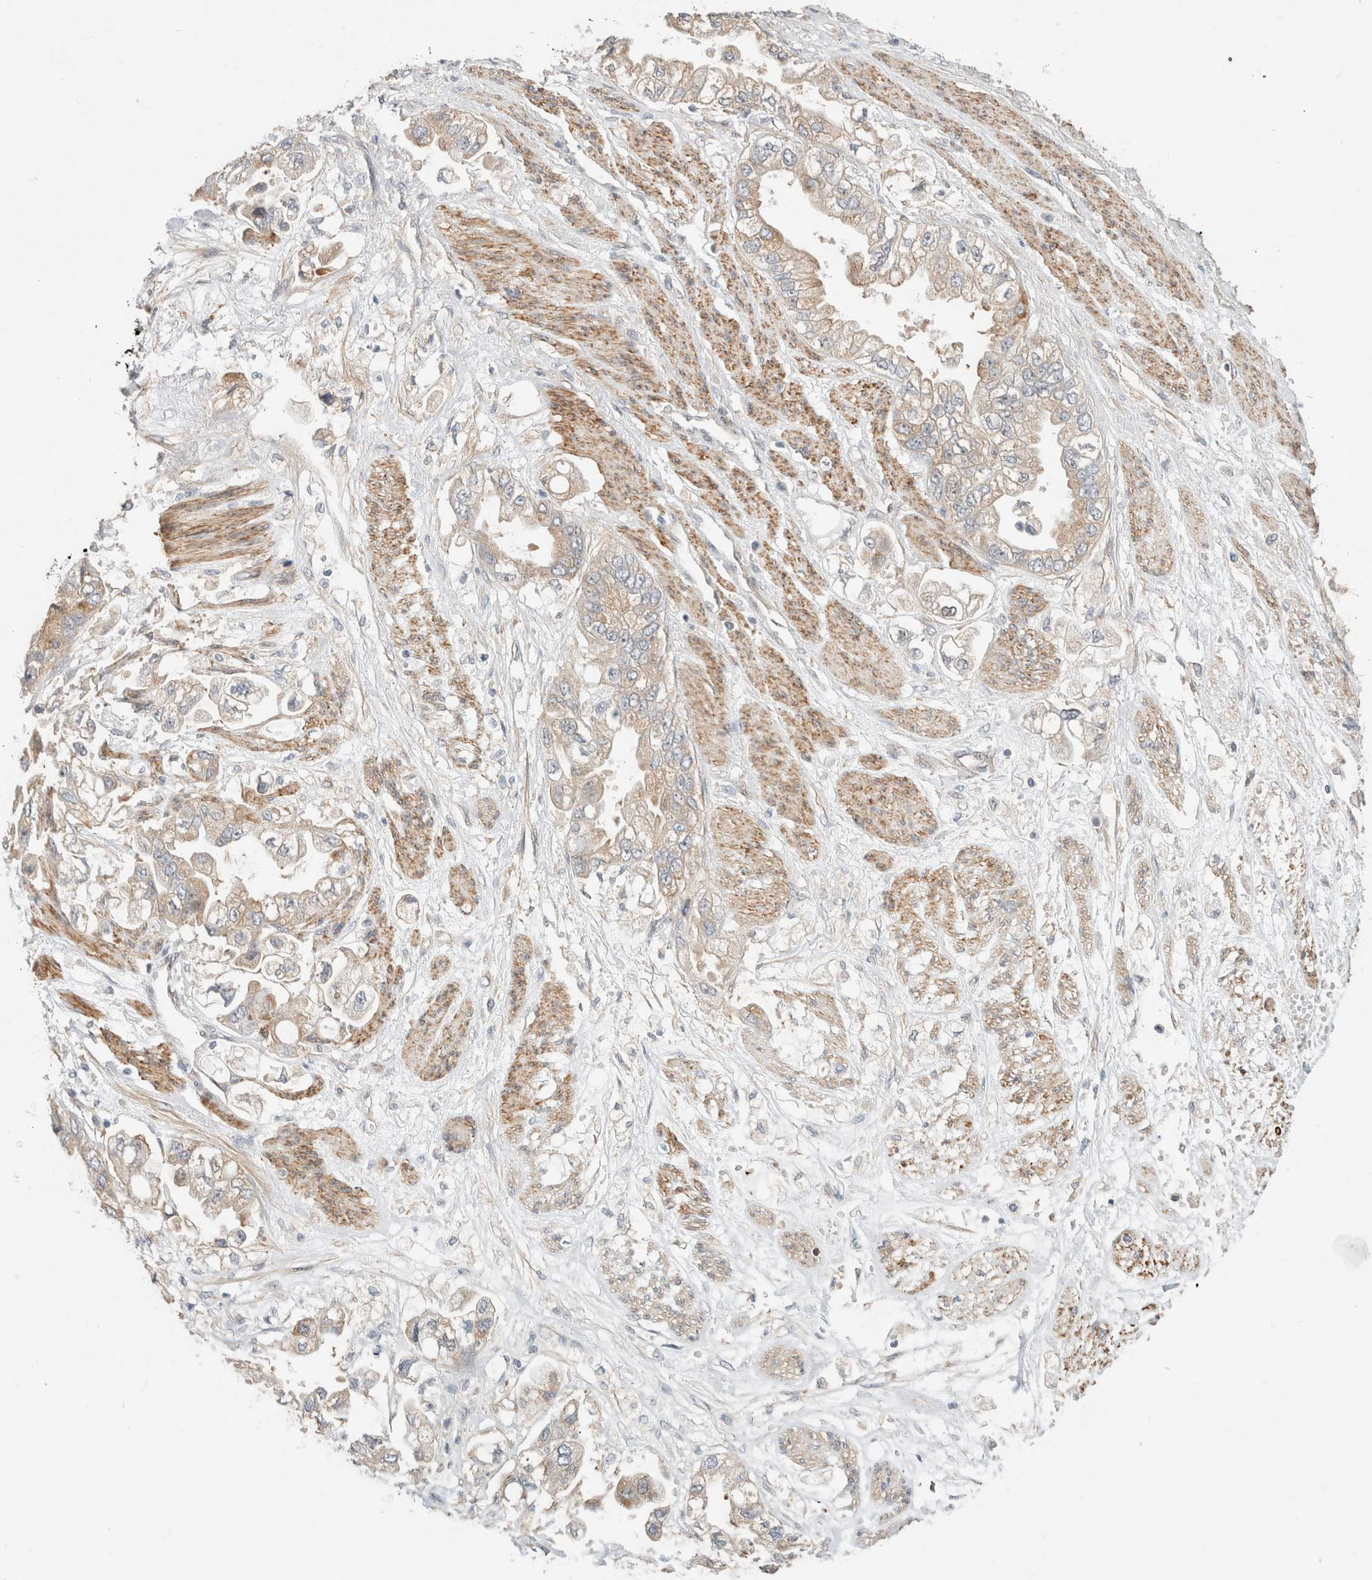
{"staining": {"intensity": "weak", "quantity": "25%-75%", "location": "cytoplasmic/membranous"}, "tissue": "stomach cancer", "cell_type": "Tumor cells", "image_type": "cancer", "snomed": [{"axis": "morphology", "description": "Adenocarcinoma, NOS"}, {"axis": "topography", "description": "Stomach"}], "caption": "Tumor cells display weak cytoplasmic/membranous positivity in about 25%-75% of cells in stomach cancer.", "gene": "ID3", "patient": {"sex": "male", "age": 62}}